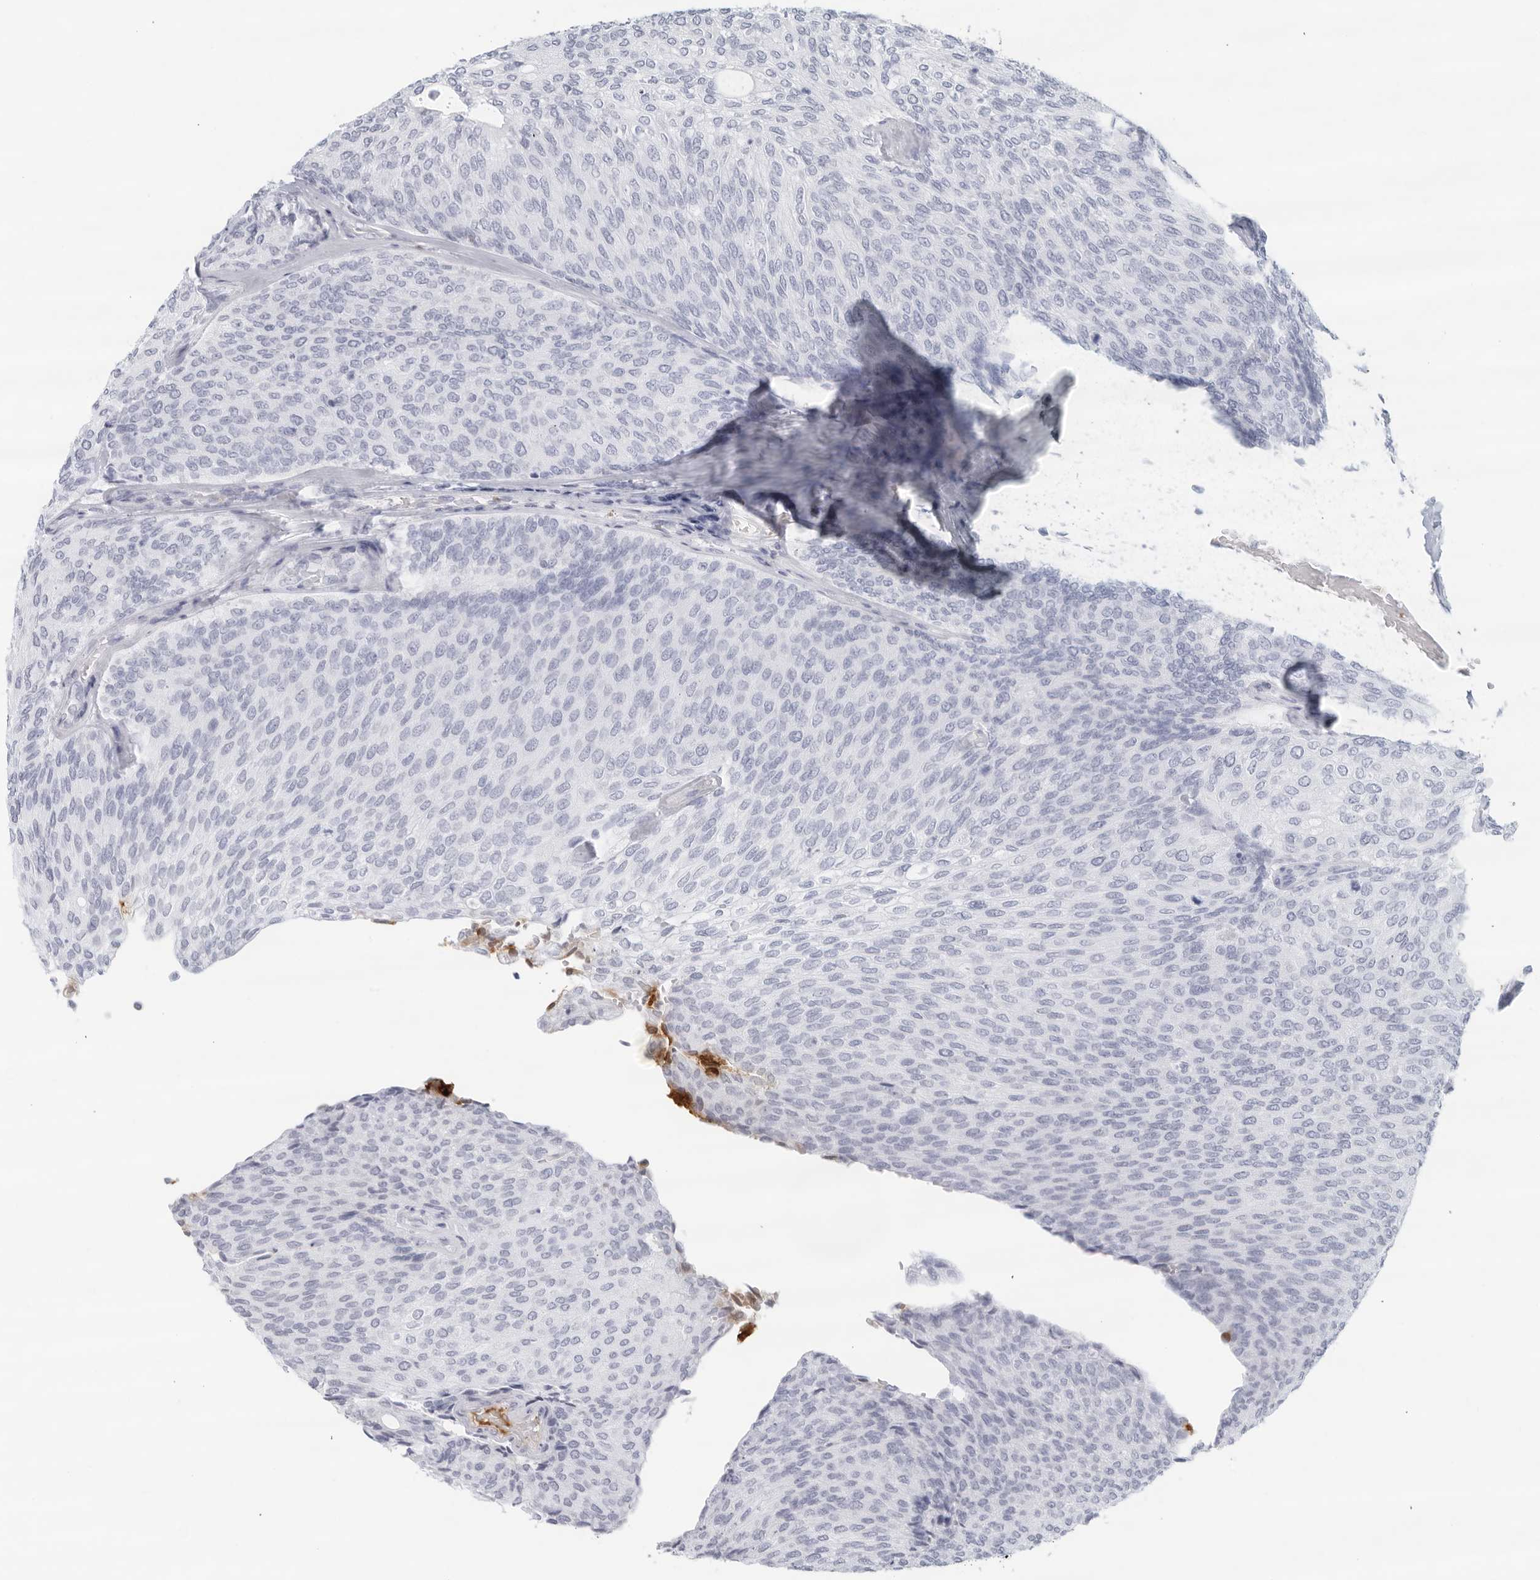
{"staining": {"intensity": "negative", "quantity": "none", "location": "none"}, "tissue": "urothelial cancer", "cell_type": "Tumor cells", "image_type": "cancer", "snomed": [{"axis": "morphology", "description": "Urothelial carcinoma, Low grade"}, {"axis": "topography", "description": "Urinary bladder"}], "caption": "IHC of low-grade urothelial carcinoma reveals no positivity in tumor cells.", "gene": "FGG", "patient": {"sex": "female", "age": 79}}